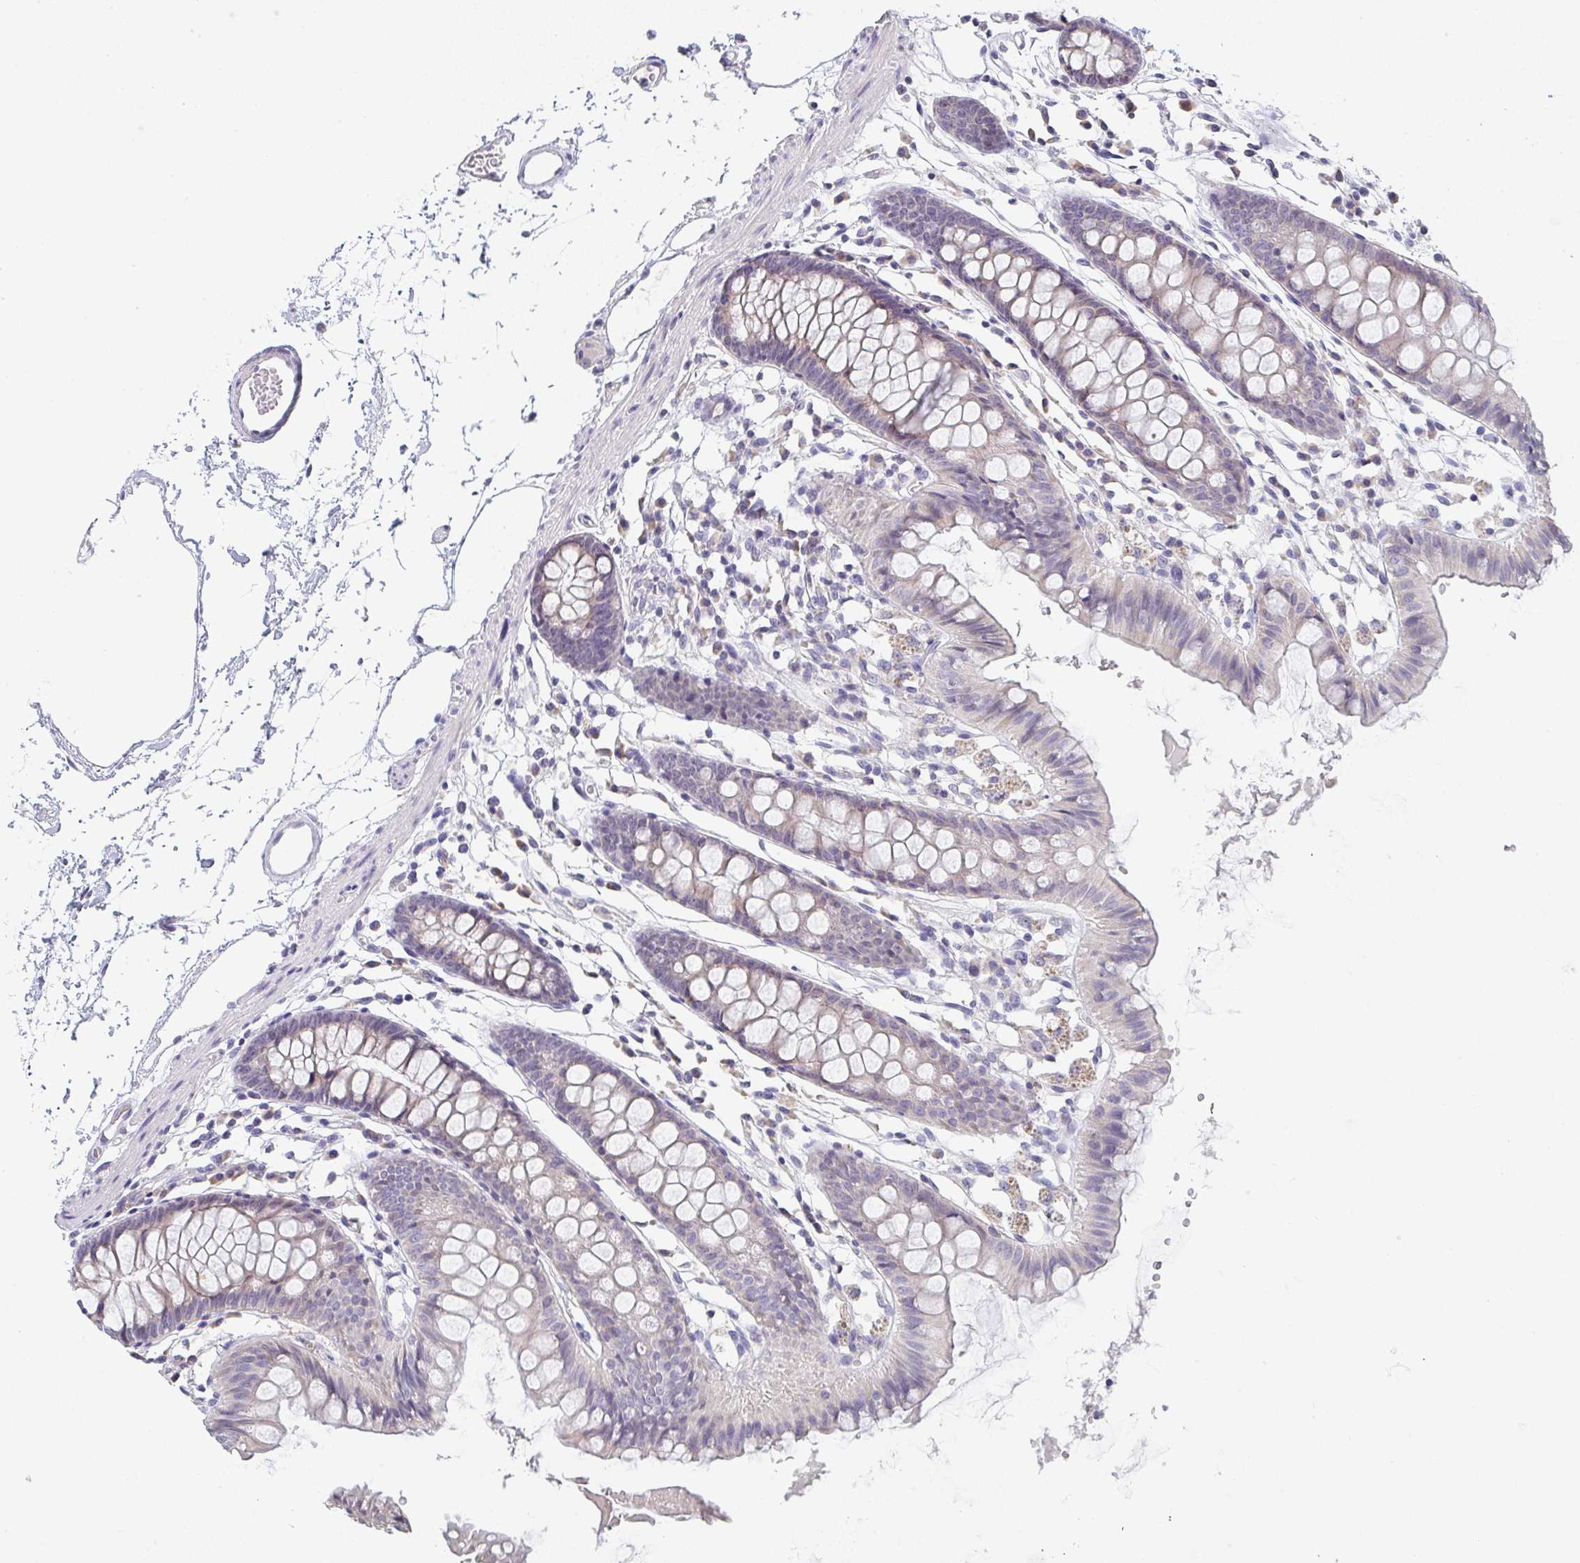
{"staining": {"intensity": "negative", "quantity": "none", "location": "none"}, "tissue": "colon", "cell_type": "Endothelial cells", "image_type": "normal", "snomed": [{"axis": "morphology", "description": "Normal tissue, NOS"}, {"axis": "topography", "description": "Colon"}], "caption": "IHC micrograph of normal colon: colon stained with DAB (3,3'-diaminobenzidine) shows no significant protein staining in endothelial cells.", "gene": "CACNA1S", "patient": {"sex": "female", "age": 84}}